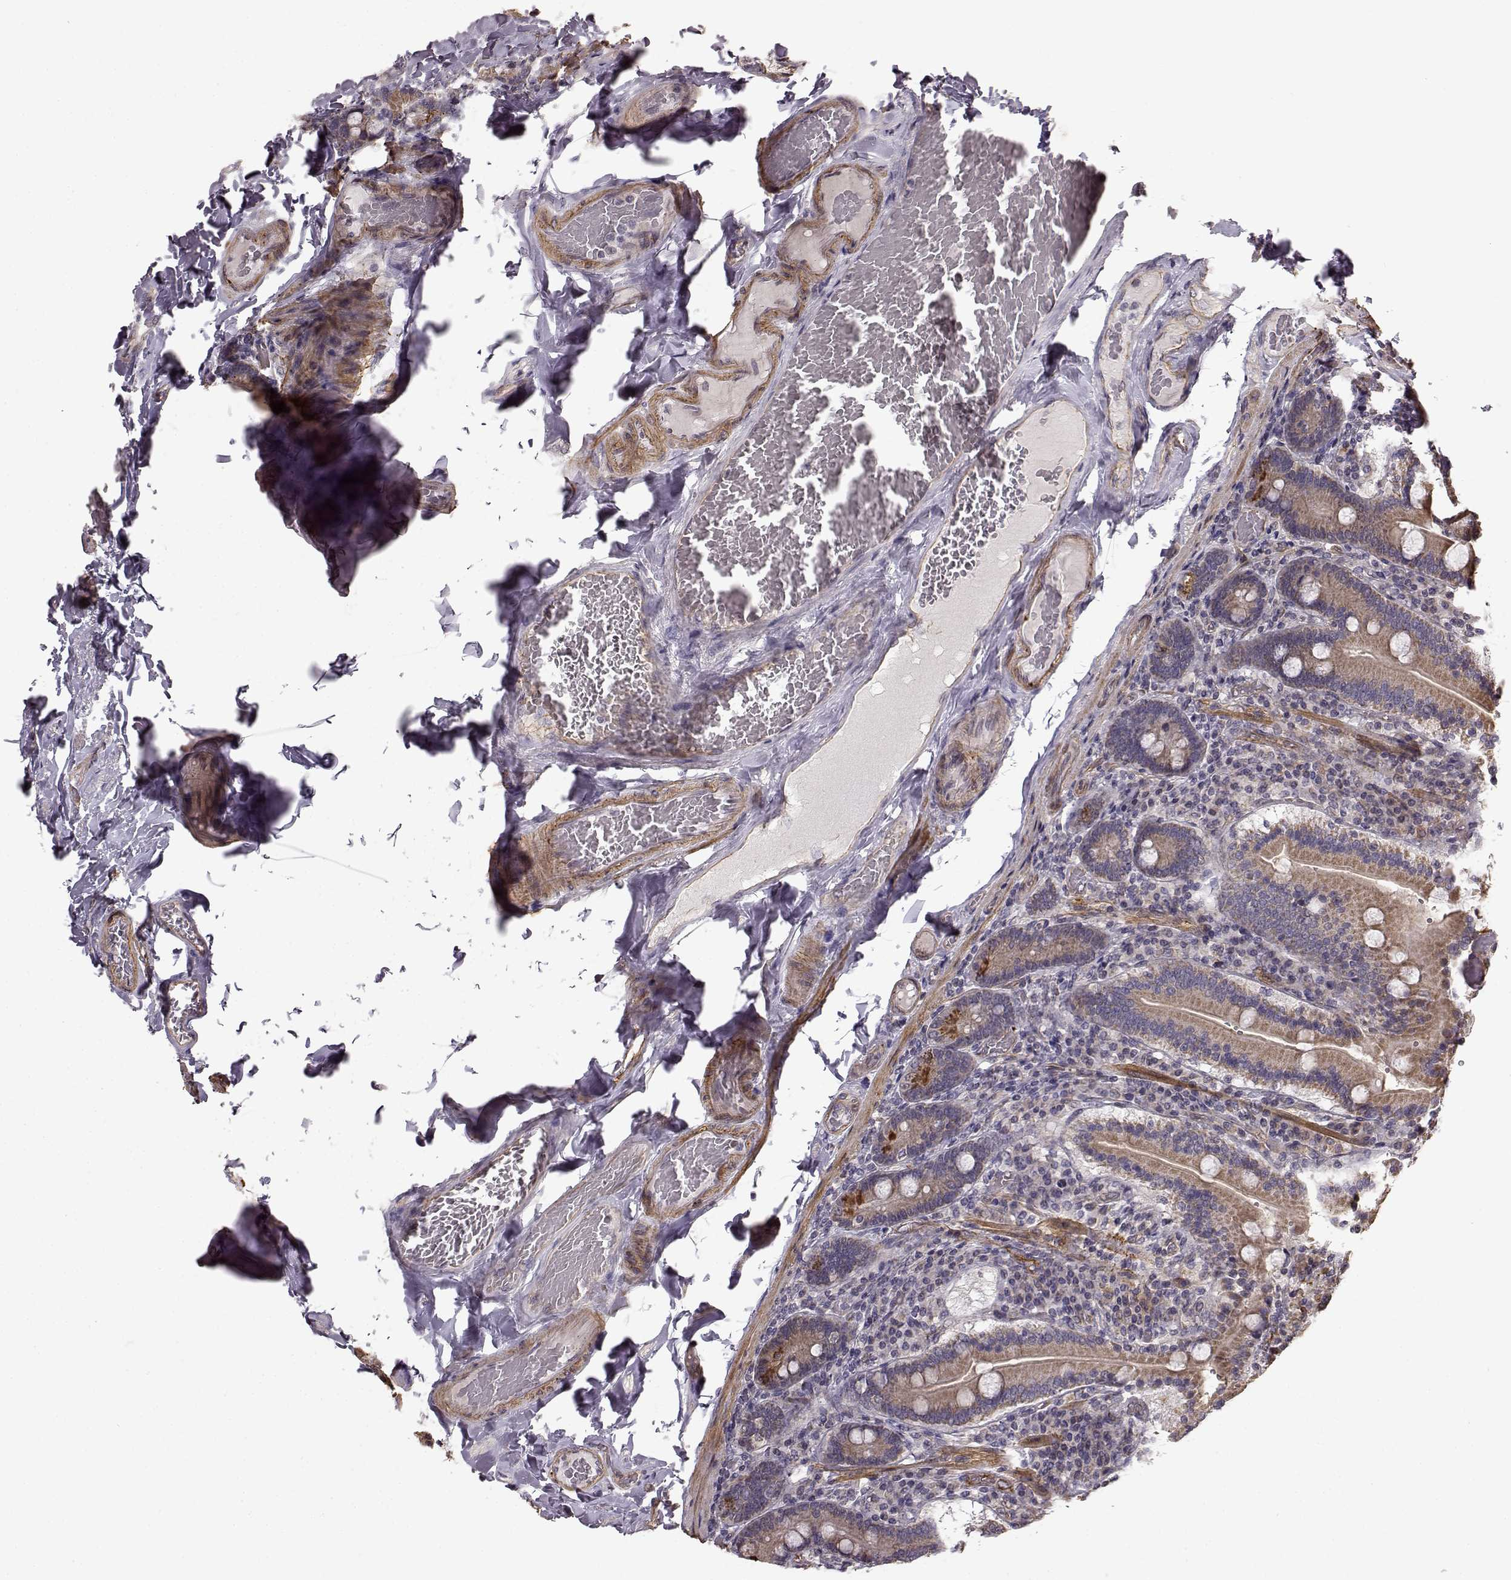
{"staining": {"intensity": "moderate", "quantity": "25%-75%", "location": "cytoplasmic/membranous"}, "tissue": "duodenum", "cell_type": "Glandular cells", "image_type": "normal", "snomed": [{"axis": "morphology", "description": "Normal tissue, NOS"}, {"axis": "topography", "description": "Duodenum"}], "caption": "High-power microscopy captured an immunohistochemistry (IHC) micrograph of unremarkable duodenum, revealing moderate cytoplasmic/membranous positivity in about 25%-75% of glandular cells.", "gene": "BACH2", "patient": {"sex": "female", "age": 62}}